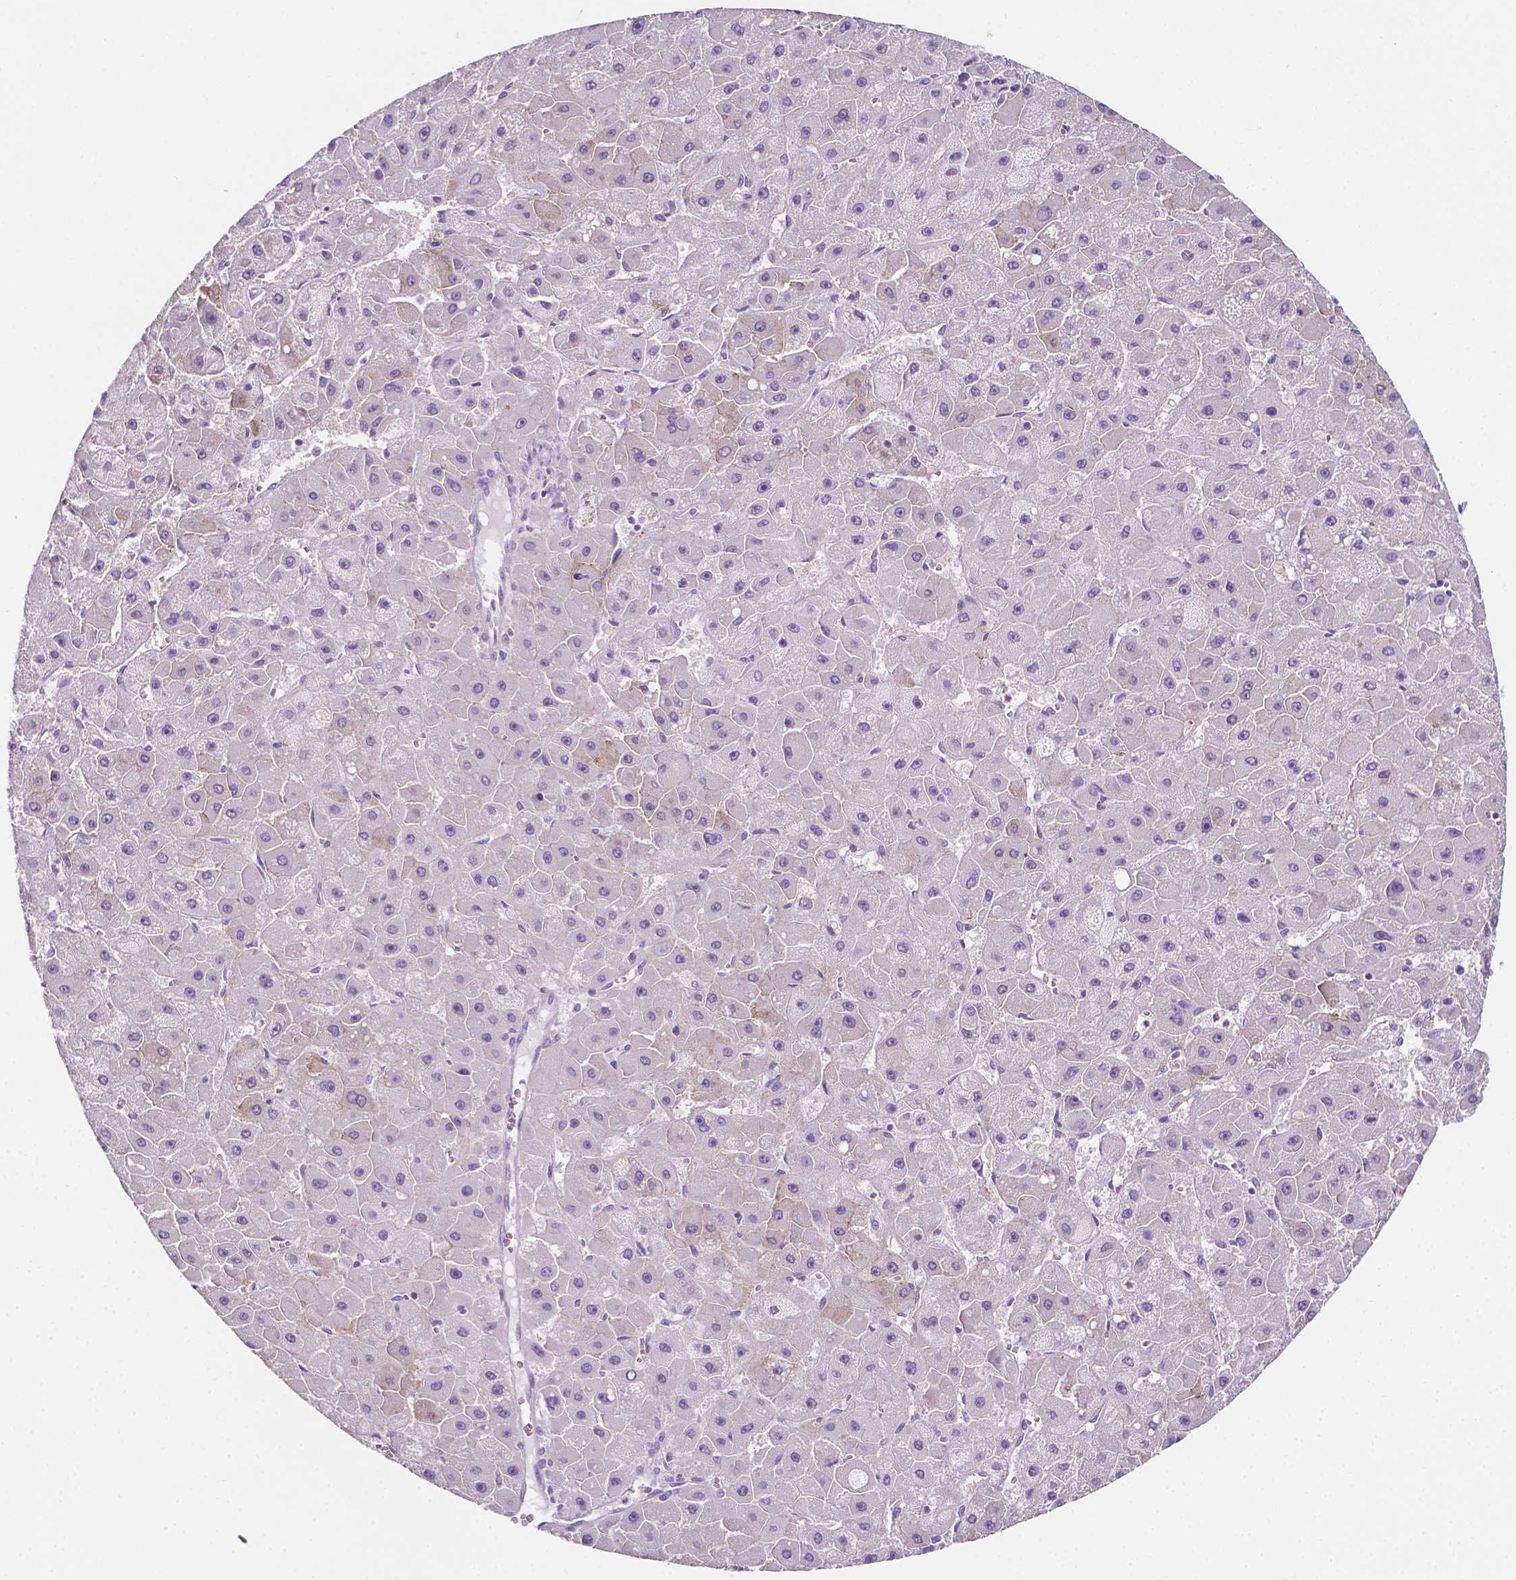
{"staining": {"intensity": "weak", "quantity": "<25%", "location": "cytoplasmic/membranous"}, "tissue": "liver cancer", "cell_type": "Tumor cells", "image_type": "cancer", "snomed": [{"axis": "morphology", "description": "Carcinoma, Hepatocellular, NOS"}, {"axis": "topography", "description": "Liver"}], "caption": "Photomicrograph shows no protein staining in tumor cells of liver cancer tissue. (Stains: DAB (3,3'-diaminobenzidine) immunohistochemistry with hematoxylin counter stain, Microscopy: brightfield microscopy at high magnification).", "gene": "EGFR", "patient": {"sex": "female", "age": 25}}